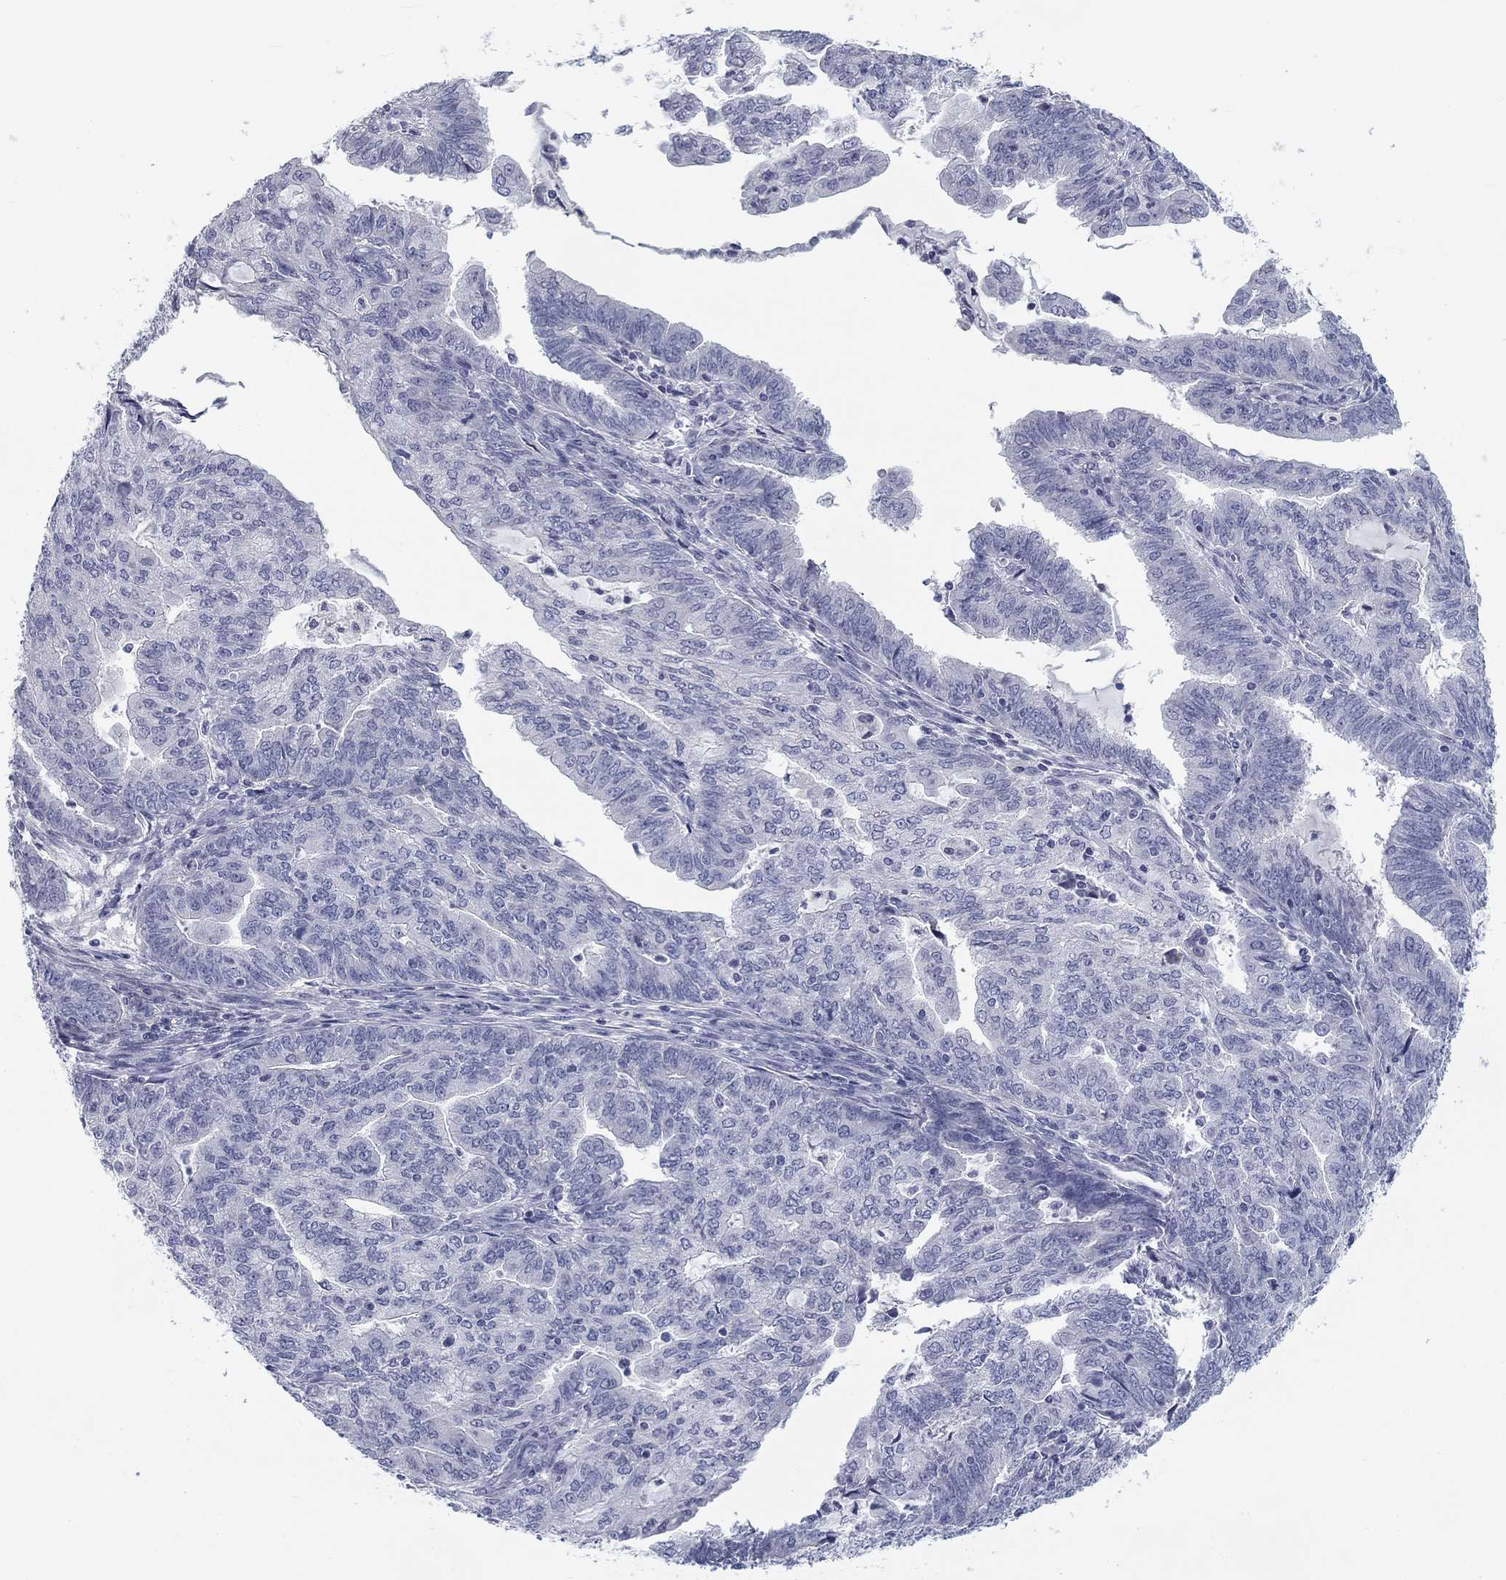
{"staining": {"intensity": "negative", "quantity": "none", "location": "none"}, "tissue": "endometrial cancer", "cell_type": "Tumor cells", "image_type": "cancer", "snomed": [{"axis": "morphology", "description": "Adenocarcinoma, NOS"}, {"axis": "topography", "description": "Endometrium"}], "caption": "The IHC image has no significant staining in tumor cells of endometrial cancer tissue.", "gene": "CALB1", "patient": {"sex": "female", "age": 82}}